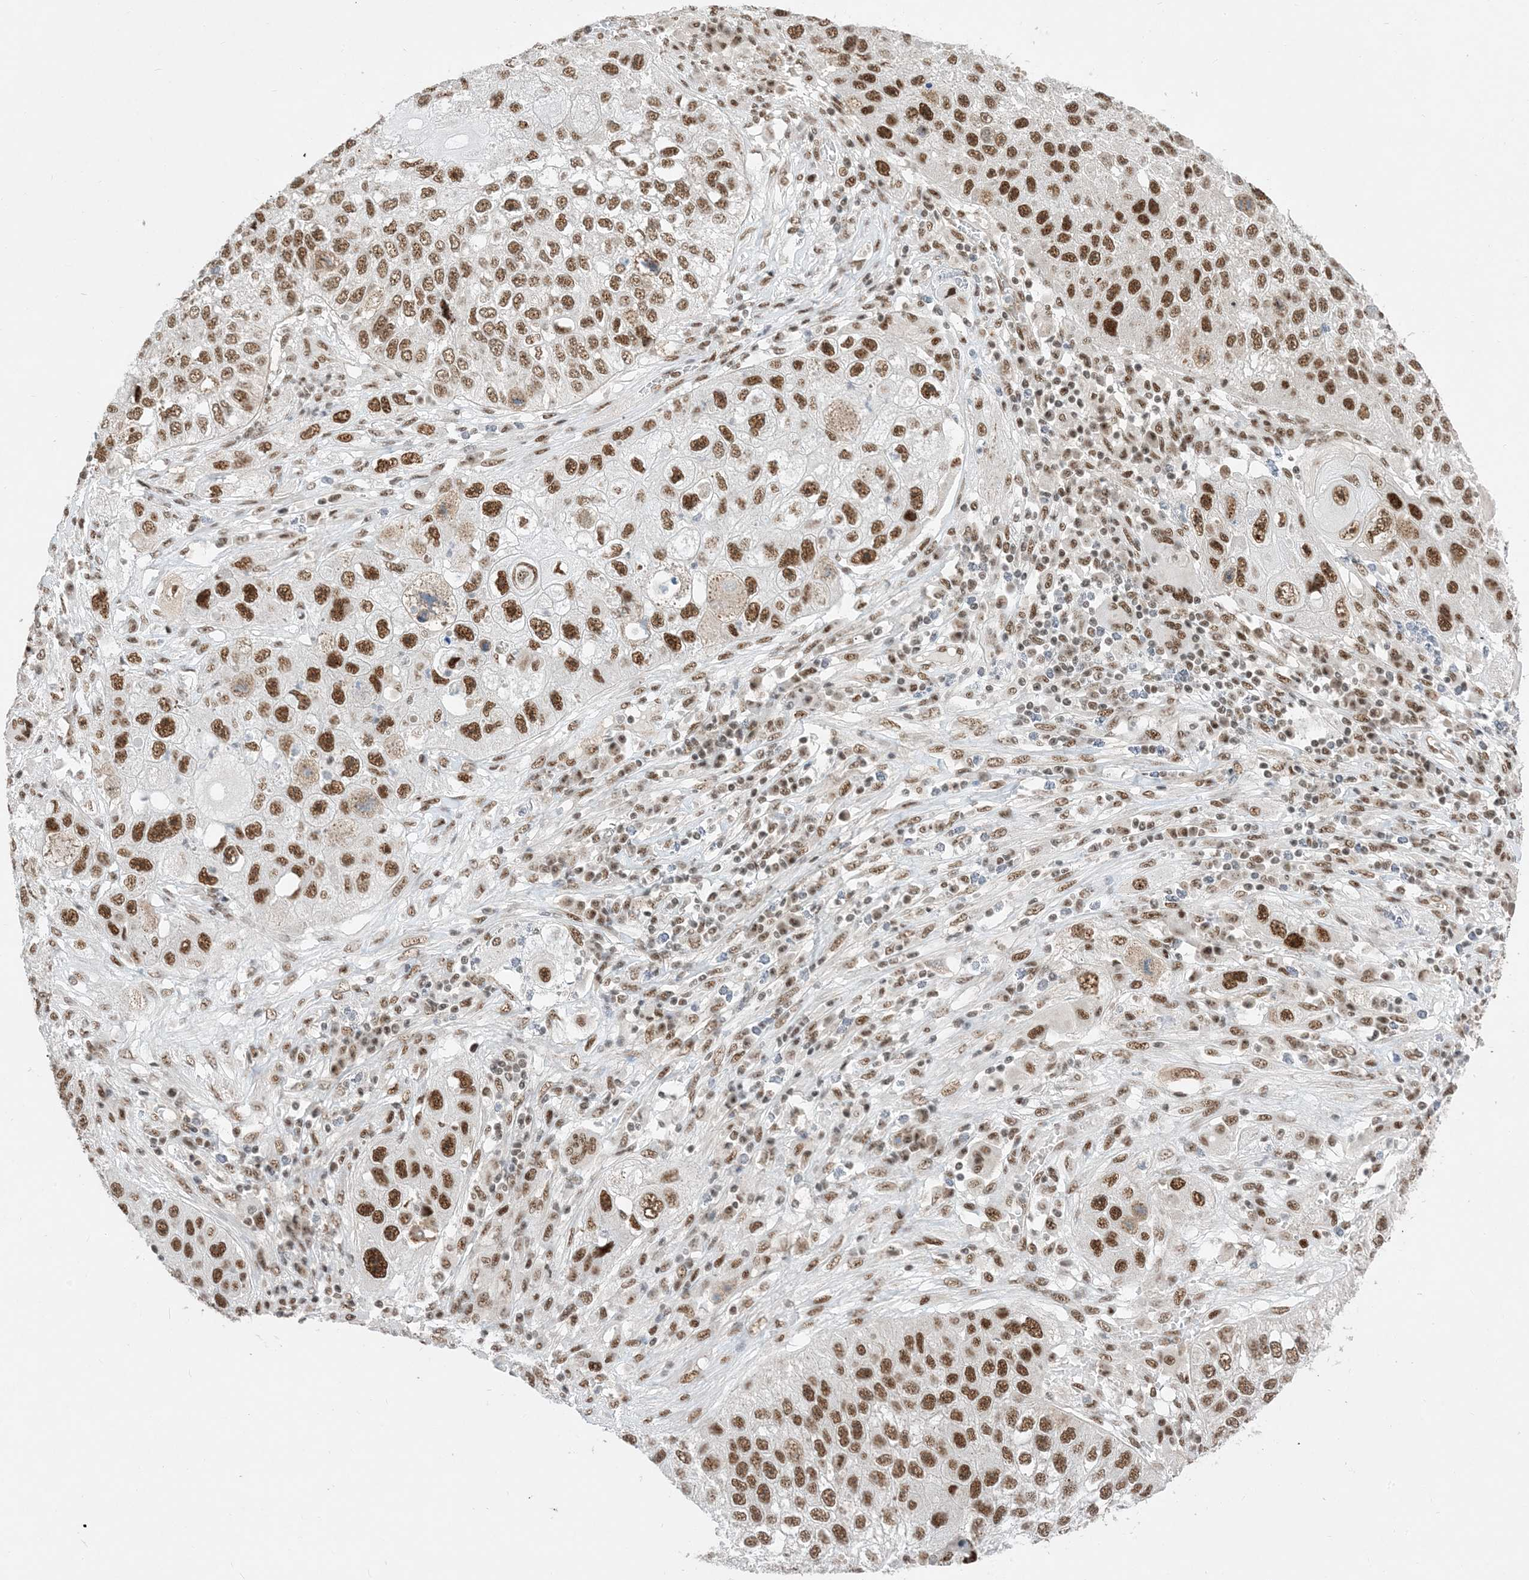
{"staining": {"intensity": "strong", "quantity": ">75%", "location": "nuclear"}, "tissue": "lung cancer", "cell_type": "Tumor cells", "image_type": "cancer", "snomed": [{"axis": "morphology", "description": "Squamous cell carcinoma, NOS"}, {"axis": "topography", "description": "Lung"}], "caption": "Immunohistochemical staining of lung squamous cell carcinoma displays high levels of strong nuclear protein expression in approximately >75% of tumor cells.", "gene": "SF3A3", "patient": {"sex": "male", "age": 61}}